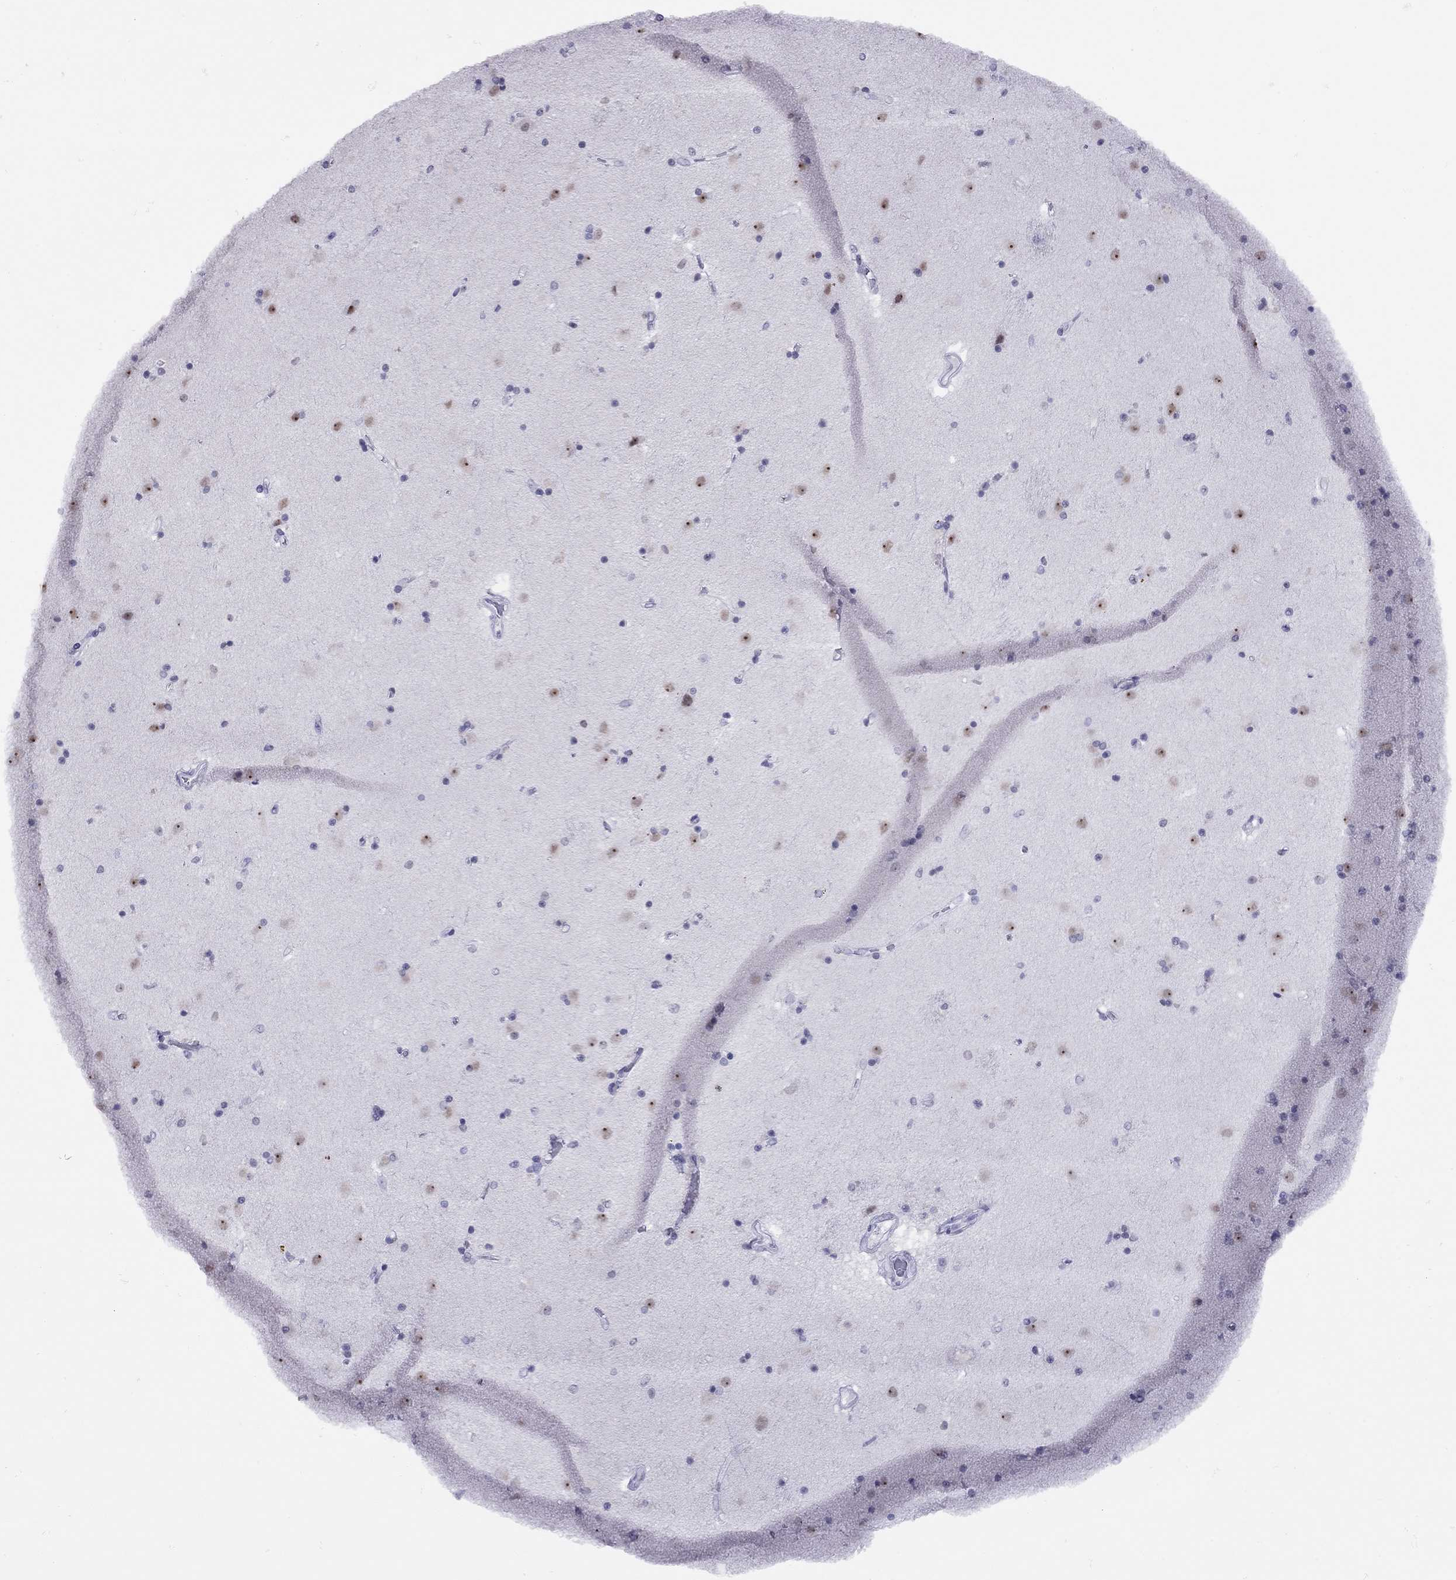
{"staining": {"intensity": "negative", "quantity": "none", "location": "none"}, "tissue": "caudate", "cell_type": "Glial cells", "image_type": "normal", "snomed": [{"axis": "morphology", "description": "Normal tissue, NOS"}, {"axis": "topography", "description": "Lateral ventricle wall"}], "caption": "The IHC micrograph has no significant positivity in glial cells of caudate. (Immunohistochemistry (ihc), brightfield microscopy, high magnification).", "gene": "LYAR", "patient": {"sex": "male", "age": 54}}